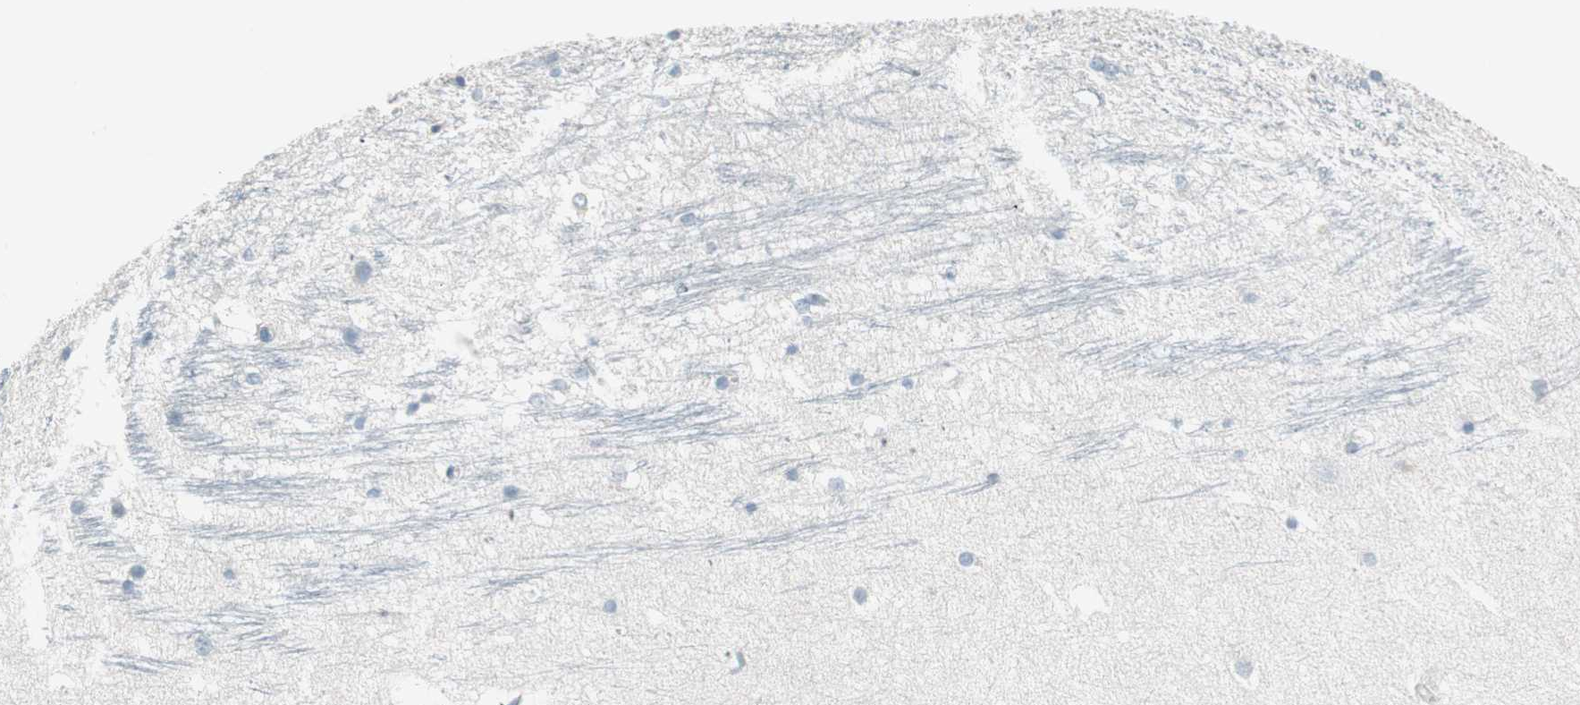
{"staining": {"intensity": "negative", "quantity": "none", "location": "none"}, "tissue": "hippocampus", "cell_type": "Glial cells", "image_type": "normal", "snomed": [{"axis": "morphology", "description": "Normal tissue, NOS"}, {"axis": "topography", "description": "Hippocampus"}], "caption": "Immunohistochemistry (IHC) of unremarkable hippocampus demonstrates no staining in glial cells. The staining was performed using DAB to visualize the protein expression in brown, while the nuclei were stained in blue with hematoxylin (Magnification: 20x).", "gene": "ITLN2", "patient": {"sex": "female", "age": 19}}